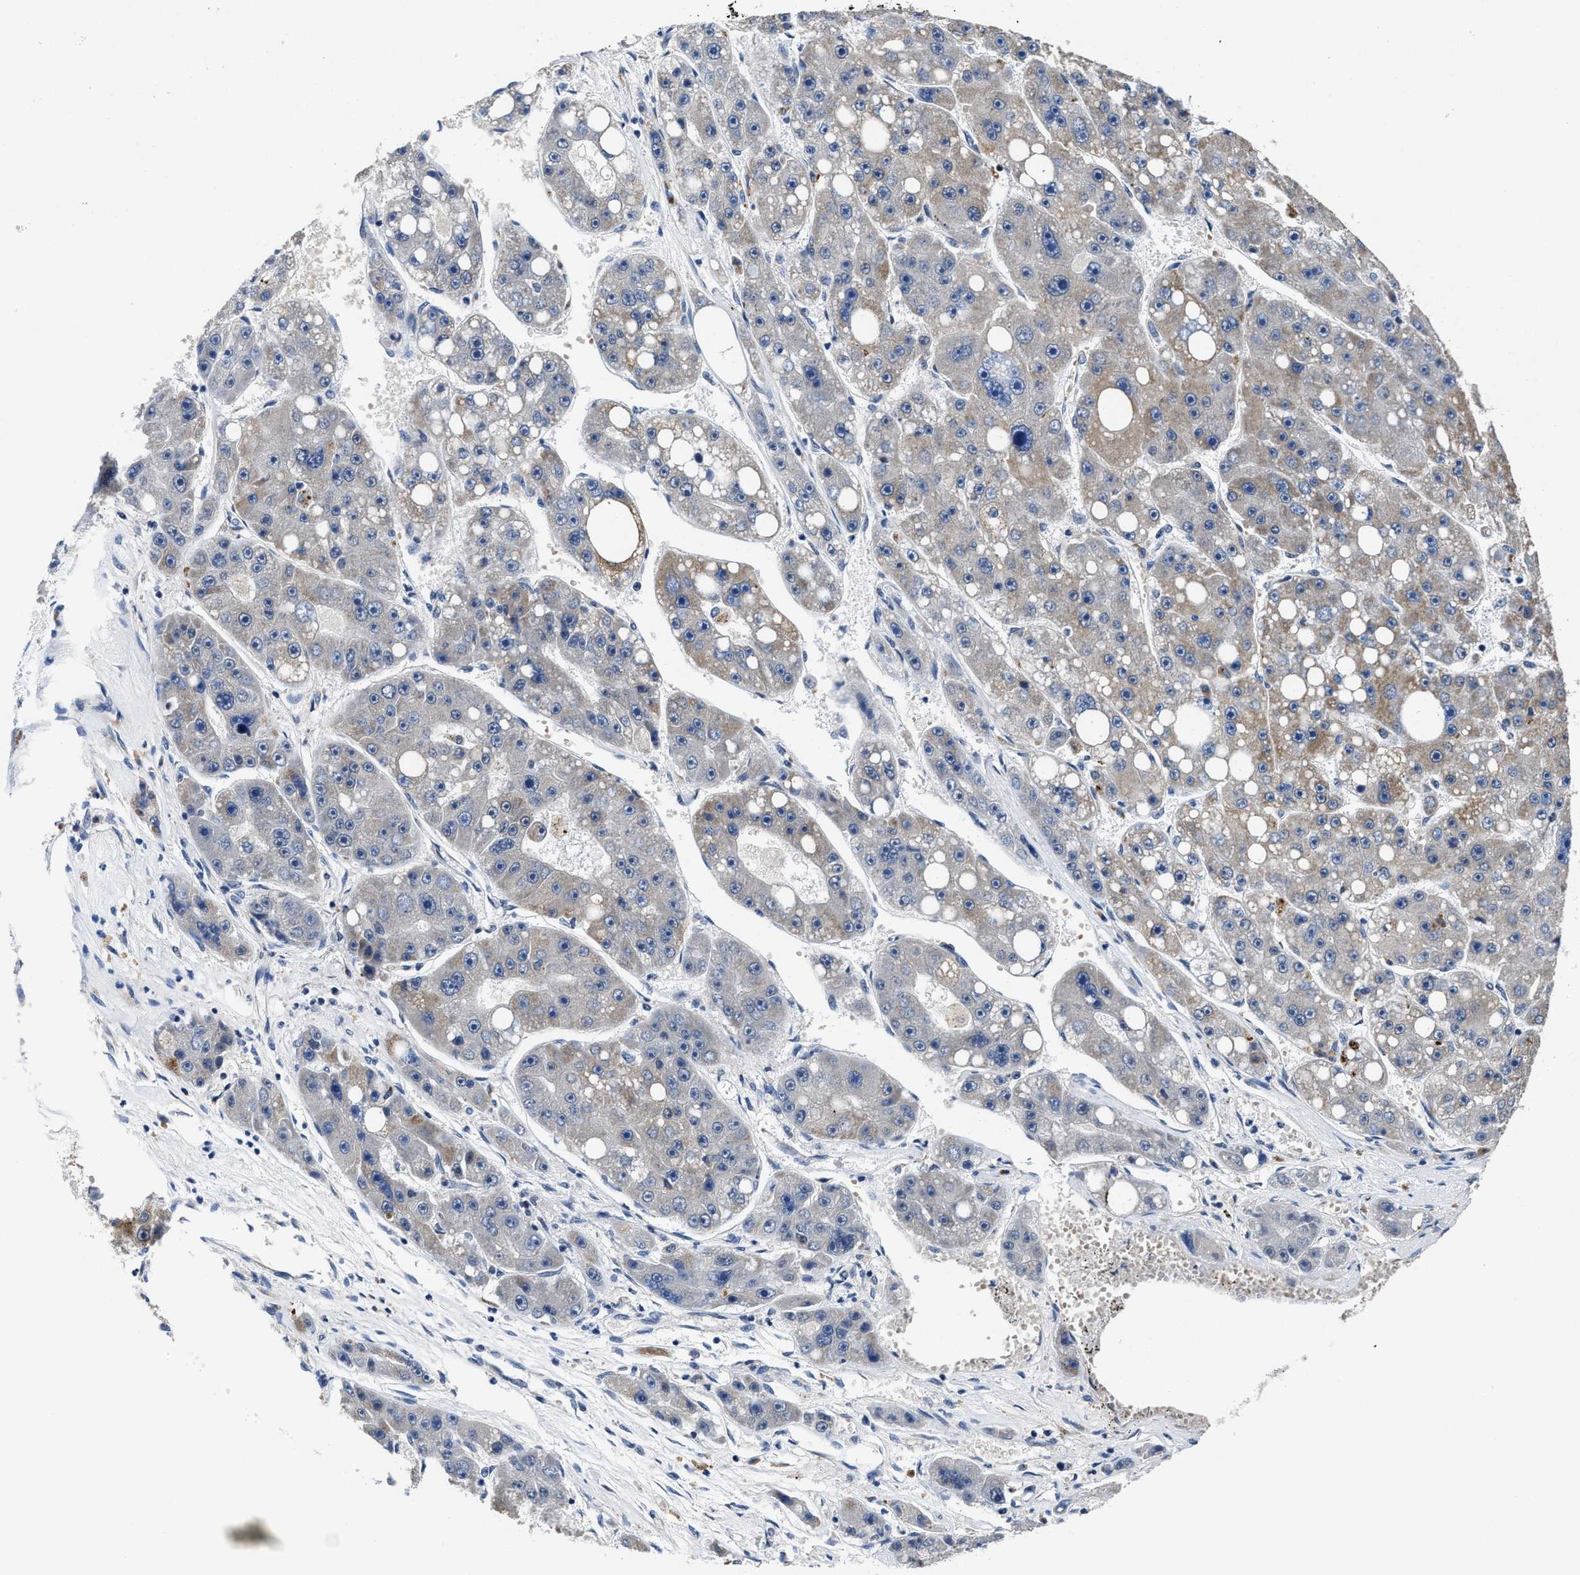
{"staining": {"intensity": "weak", "quantity": "25%-75%", "location": "cytoplasmic/membranous"}, "tissue": "liver cancer", "cell_type": "Tumor cells", "image_type": "cancer", "snomed": [{"axis": "morphology", "description": "Carcinoma, Hepatocellular, NOS"}, {"axis": "topography", "description": "Liver"}], "caption": "Hepatocellular carcinoma (liver) stained with a protein marker shows weak staining in tumor cells.", "gene": "GHITM", "patient": {"sex": "female", "age": 61}}